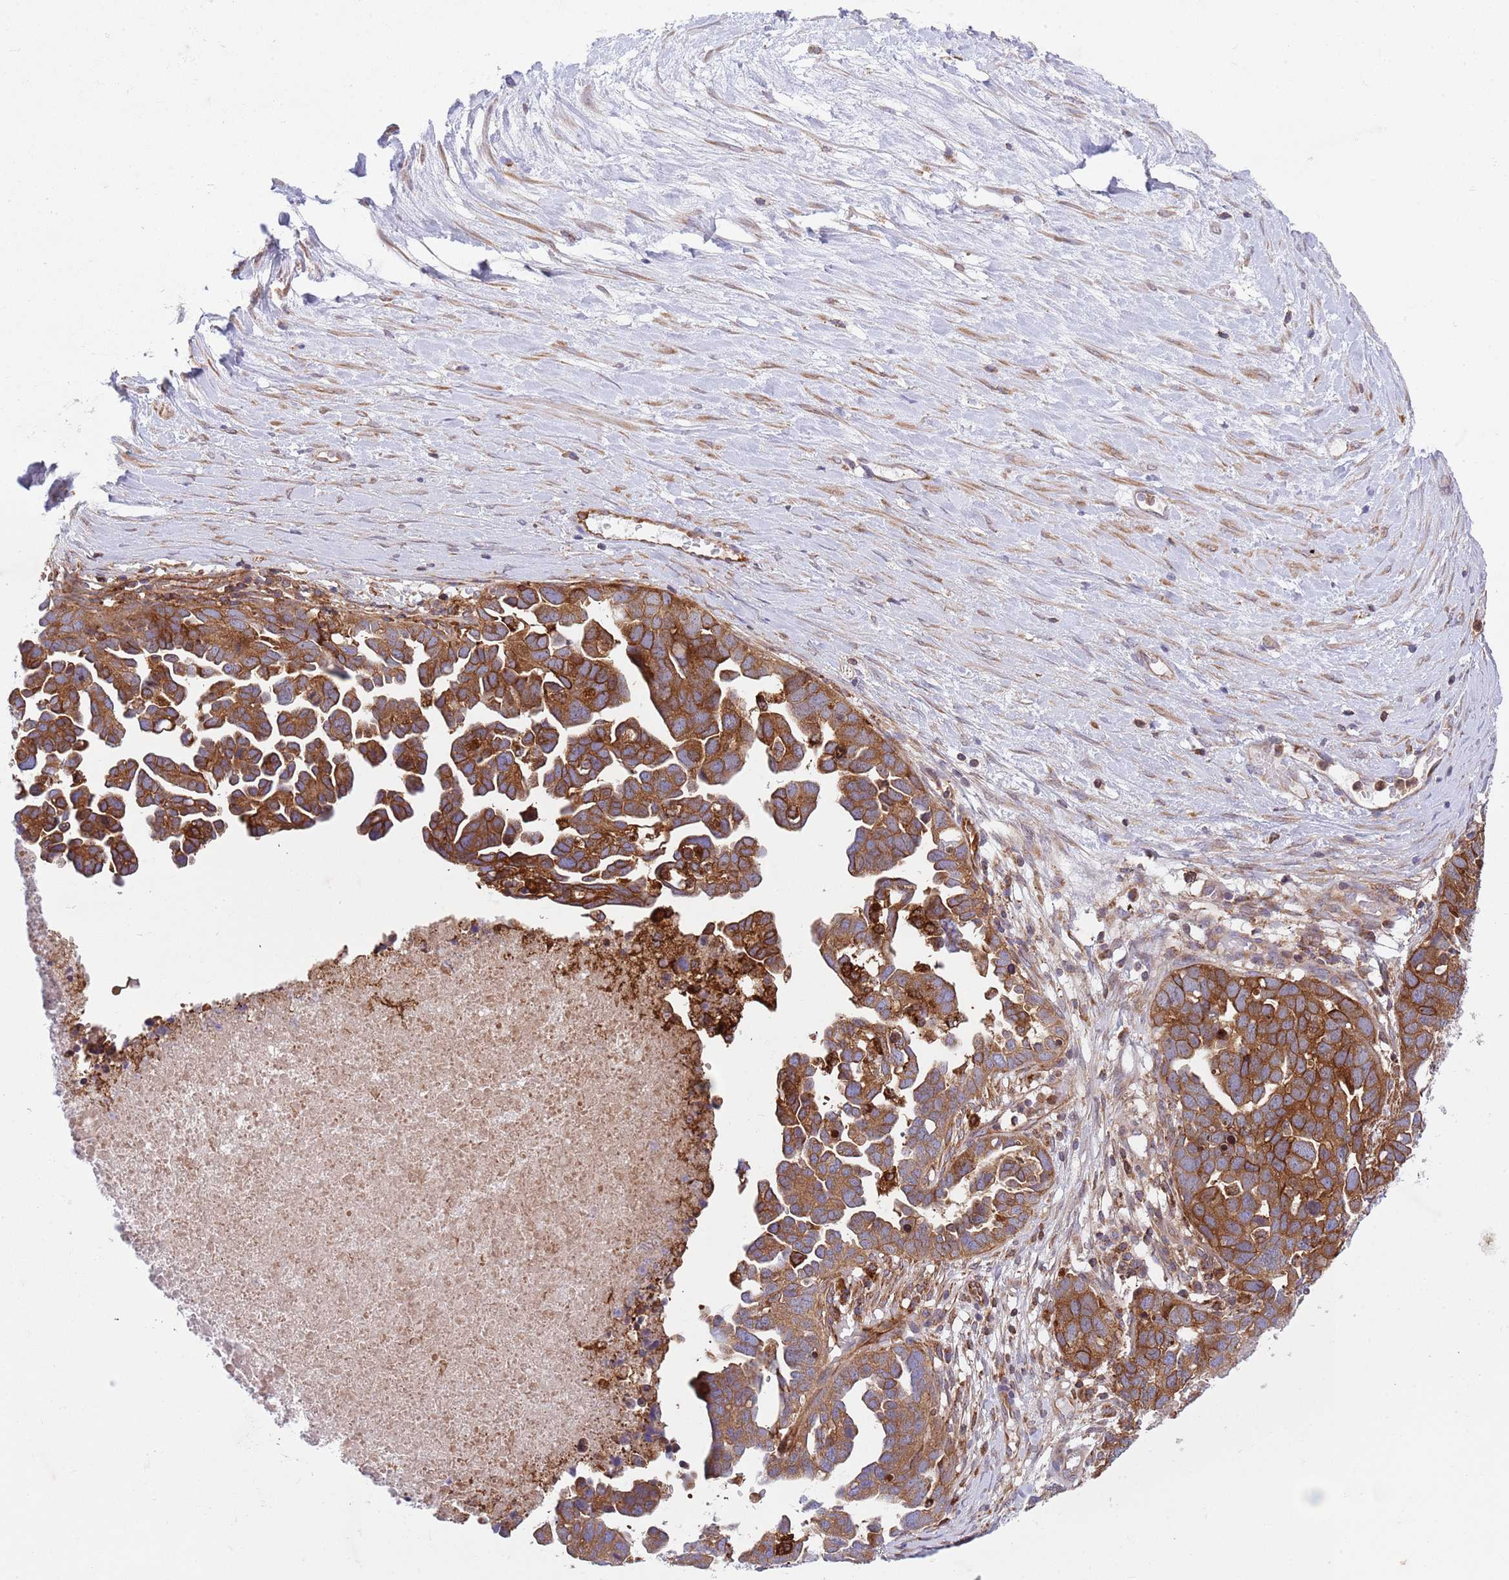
{"staining": {"intensity": "strong", "quantity": ">75%", "location": "cytoplasmic/membranous"}, "tissue": "ovarian cancer", "cell_type": "Tumor cells", "image_type": "cancer", "snomed": [{"axis": "morphology", "description": "Cystadenocarcinoma, serous, NOS"}, {"axis": "topography", "description": "Ovary"}], "caption": "The micrograph exhibits a brown stain indicating the presence of a protein in the cytoplasmic/membranous of tumor cells in serous cystadenocarcinoma (ovarian). (DAB (3,3'-diaminobenzidine) IHC with brightfield microscopy, high magnification).", "gene": "ZMYM5", "patient": {"sex": "female", "age": 54}}